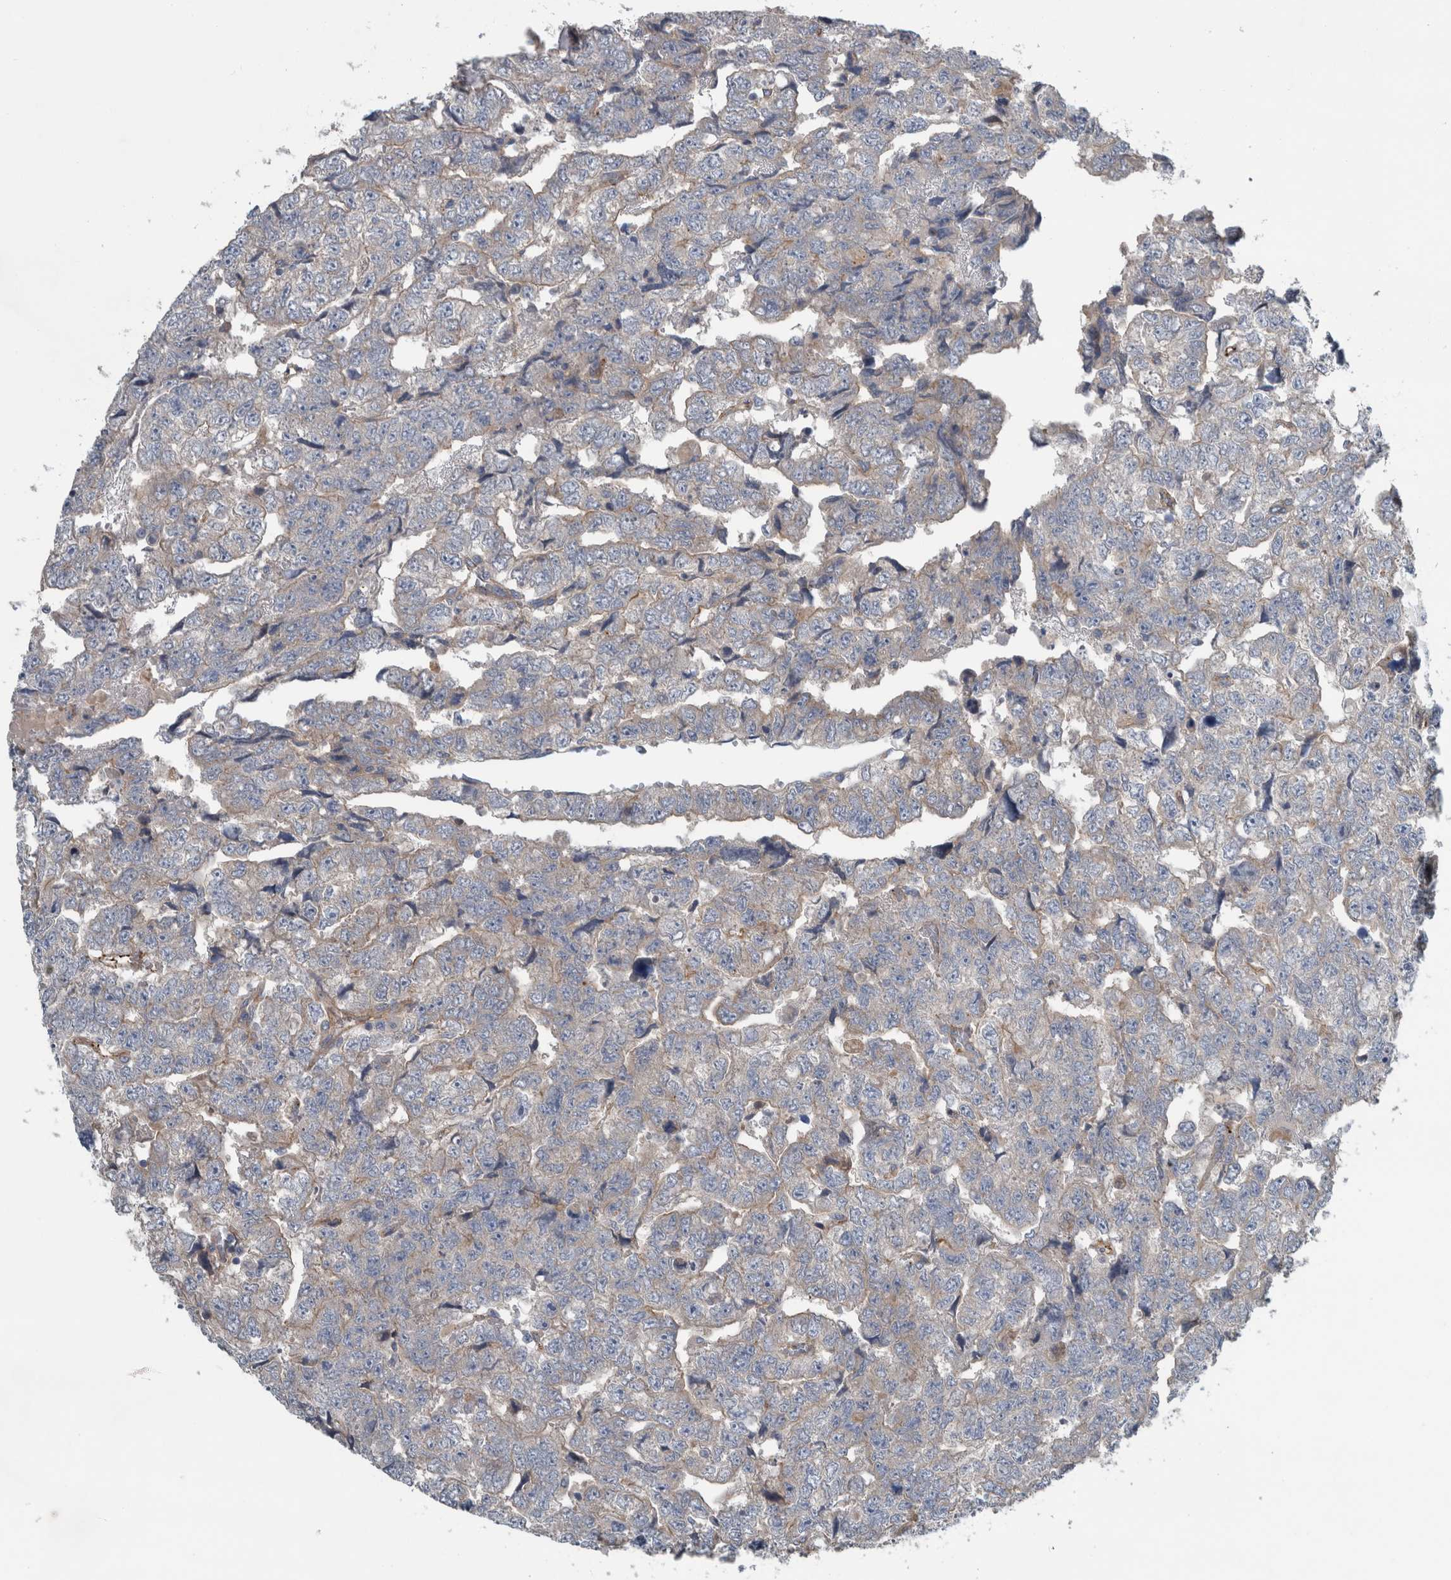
{"staining": {"intensity": "negative", "quantity": "none", "location": "none"}, "tissue": "testis cancer", "cell_type": "Tumor cells", "image_type": "cancer", "snomed": [{"axis": "morphology", "description": "Carcinoma, Embryonal, NOS"}, {"axis": "topography", "description": "Testis"}], "caption": "Tumor cells show no significant protein expression in testis cancer (embryonal carcinoma).", "gene": "GLT8D2", "patient": {"sex": "male", "age": 36}}